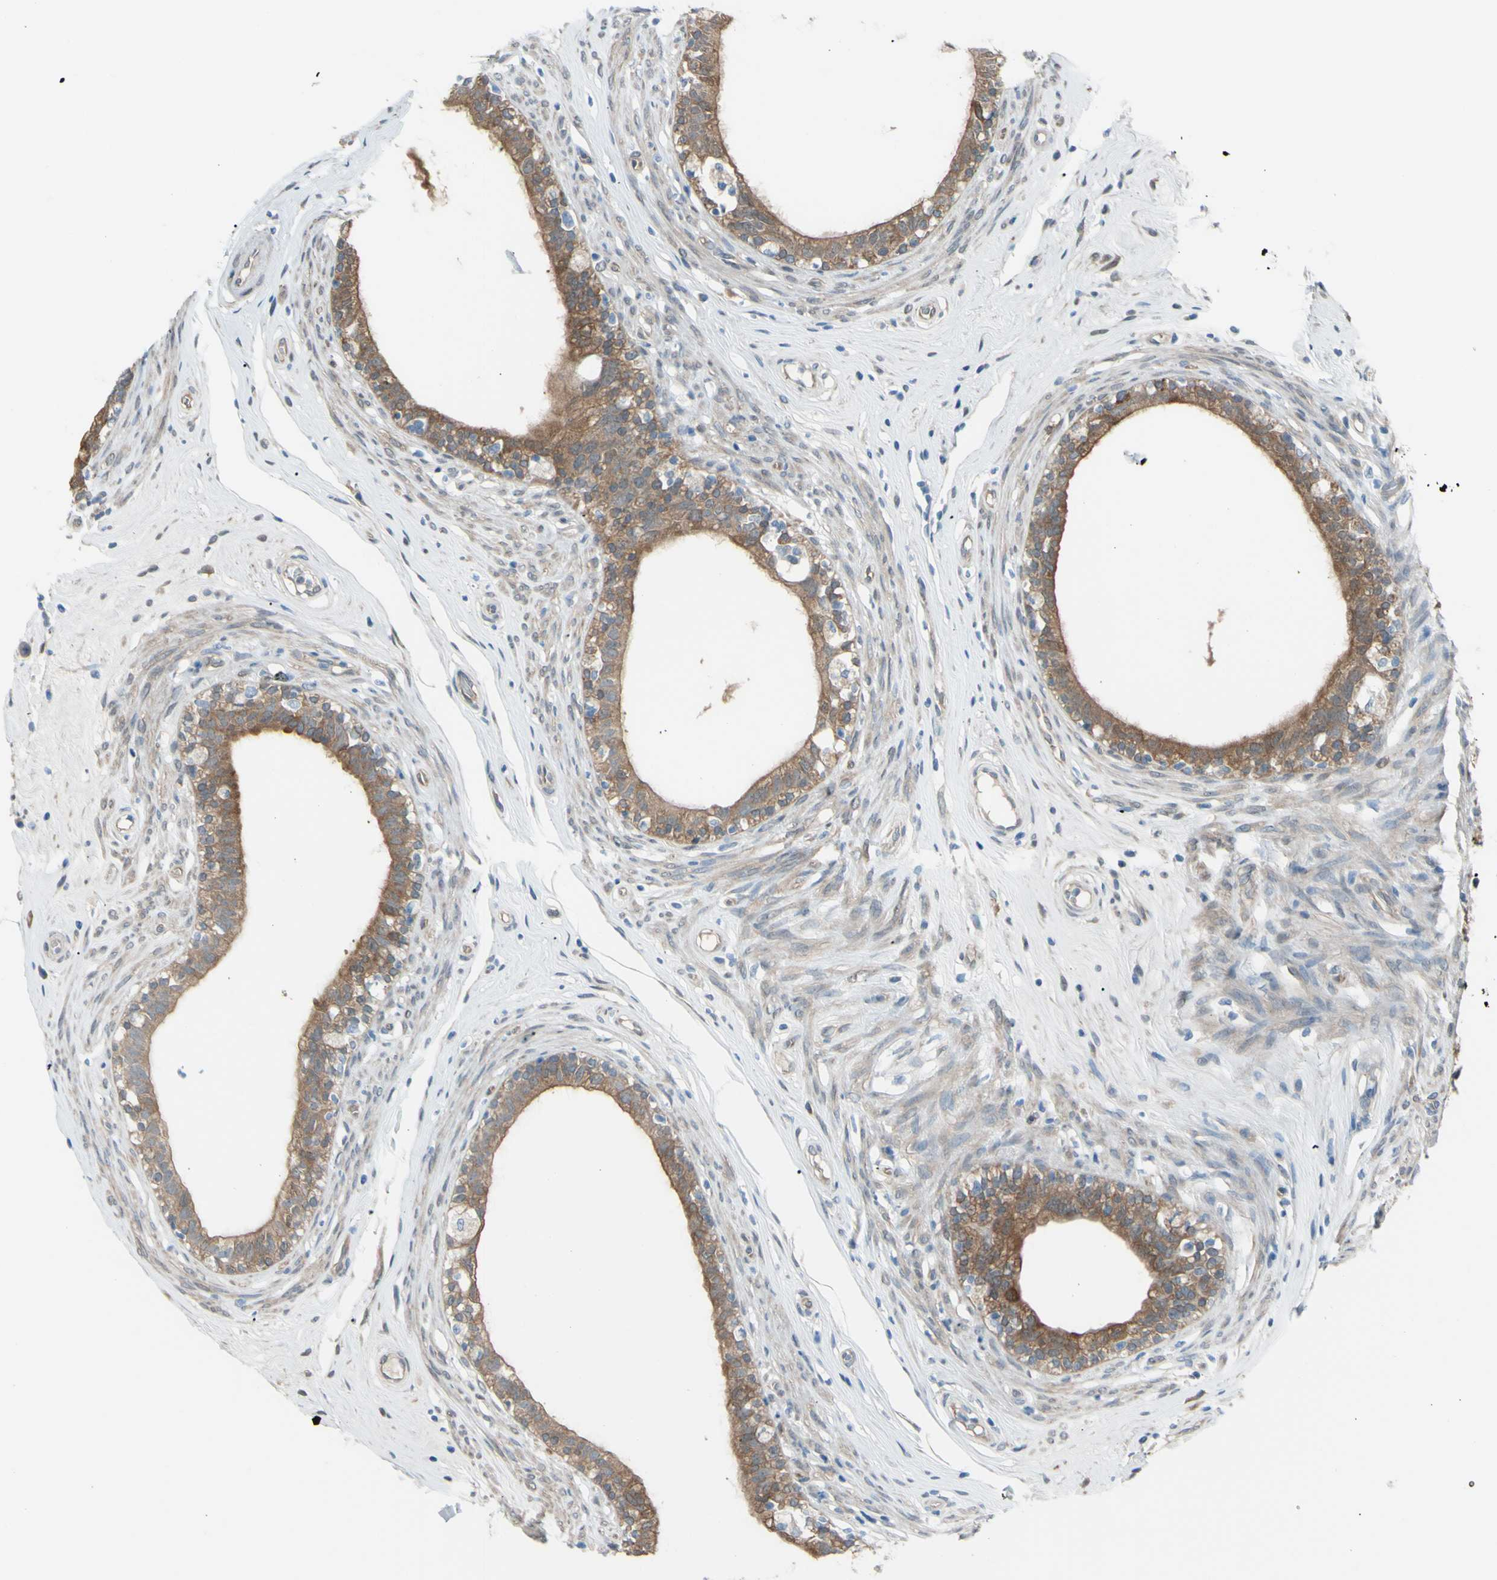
{"staining": {"intensity": "moderate", "quantity": ">75%", "location": "cytoplasmic/membranous"}, "tissue": "epididymis", "cell_type": "Glandular cells", "image_type": "normal", "snomed": [{"axis": "morphology", "description": "Normal tissue, NOS"}, {"axis": "morphology", "description": "Inflammation, NOS"}, {"axis": "topography", "description": "Epididymis"}], "caption": "Glandular cells reveal medium levels of moderate cytoplasmic/membranous staining in about >75% of cells in normal epididymis.", "gene": "YWHAQ", "patient": {"sex": "male", "age": 84}}